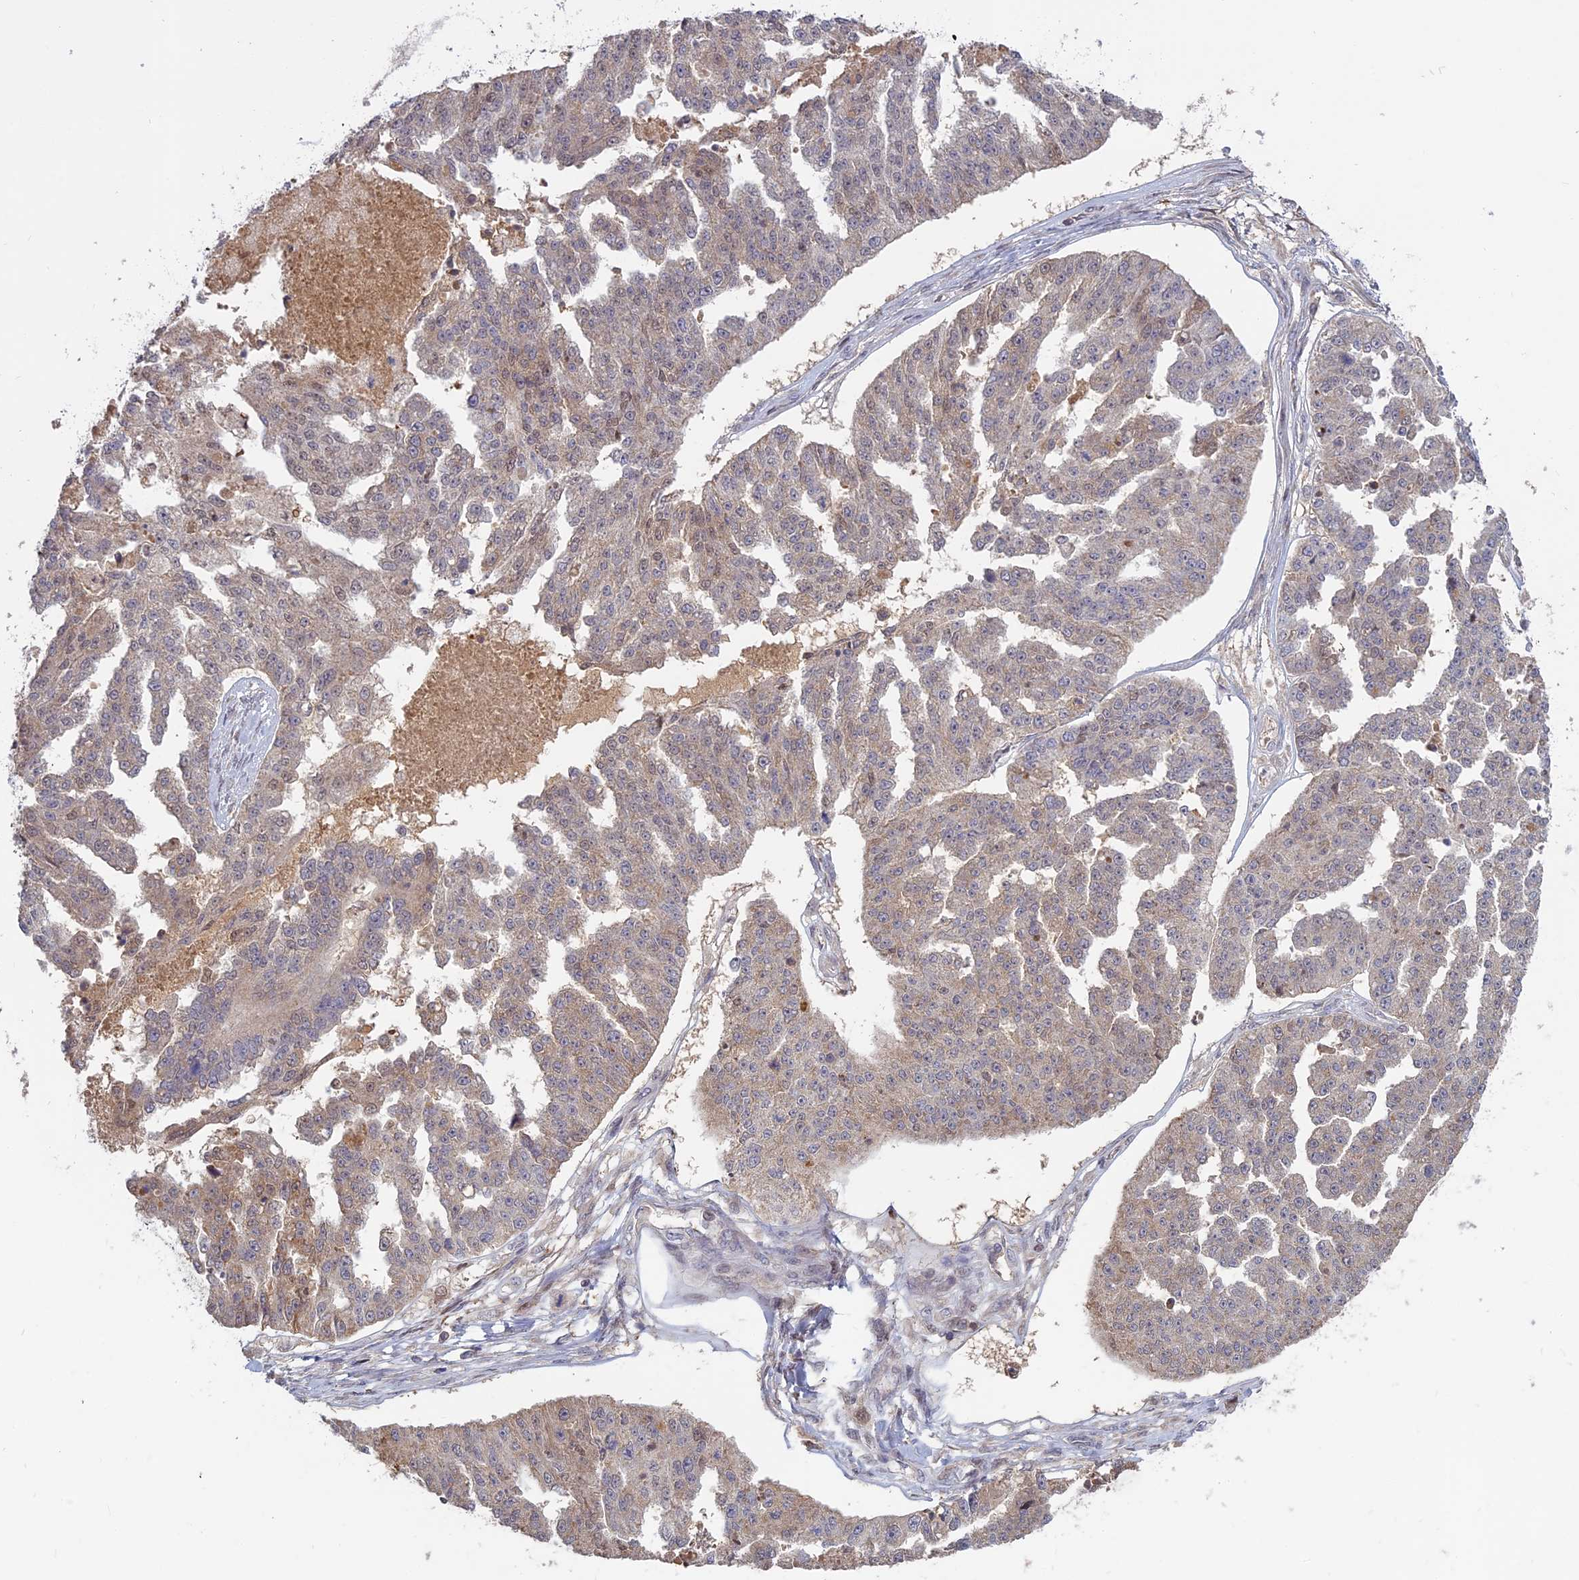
{"staining": {"intensity": "weak", "quantity": "25%-75%", "location": "cytoplasmic/membranous"}, "tissue": "ovarian cancer", "cell_type": "Tumor cells", "image_type": "cancer", "snomed": [{"axis": "morphology", "description": "Cystadenocarcinoma, serous, NOS"}, {"axis": "topography", "description": "Ovary"}], "caption": "Human serous cystadenocarcinoma (ovarian) stained for a protein (brown) shows weak cytoplasmic/membranous positive expression in about 25%-75% of tumor cells.", "gene": "TMEM208", "patient": {"sex": "female", "age": 58}}